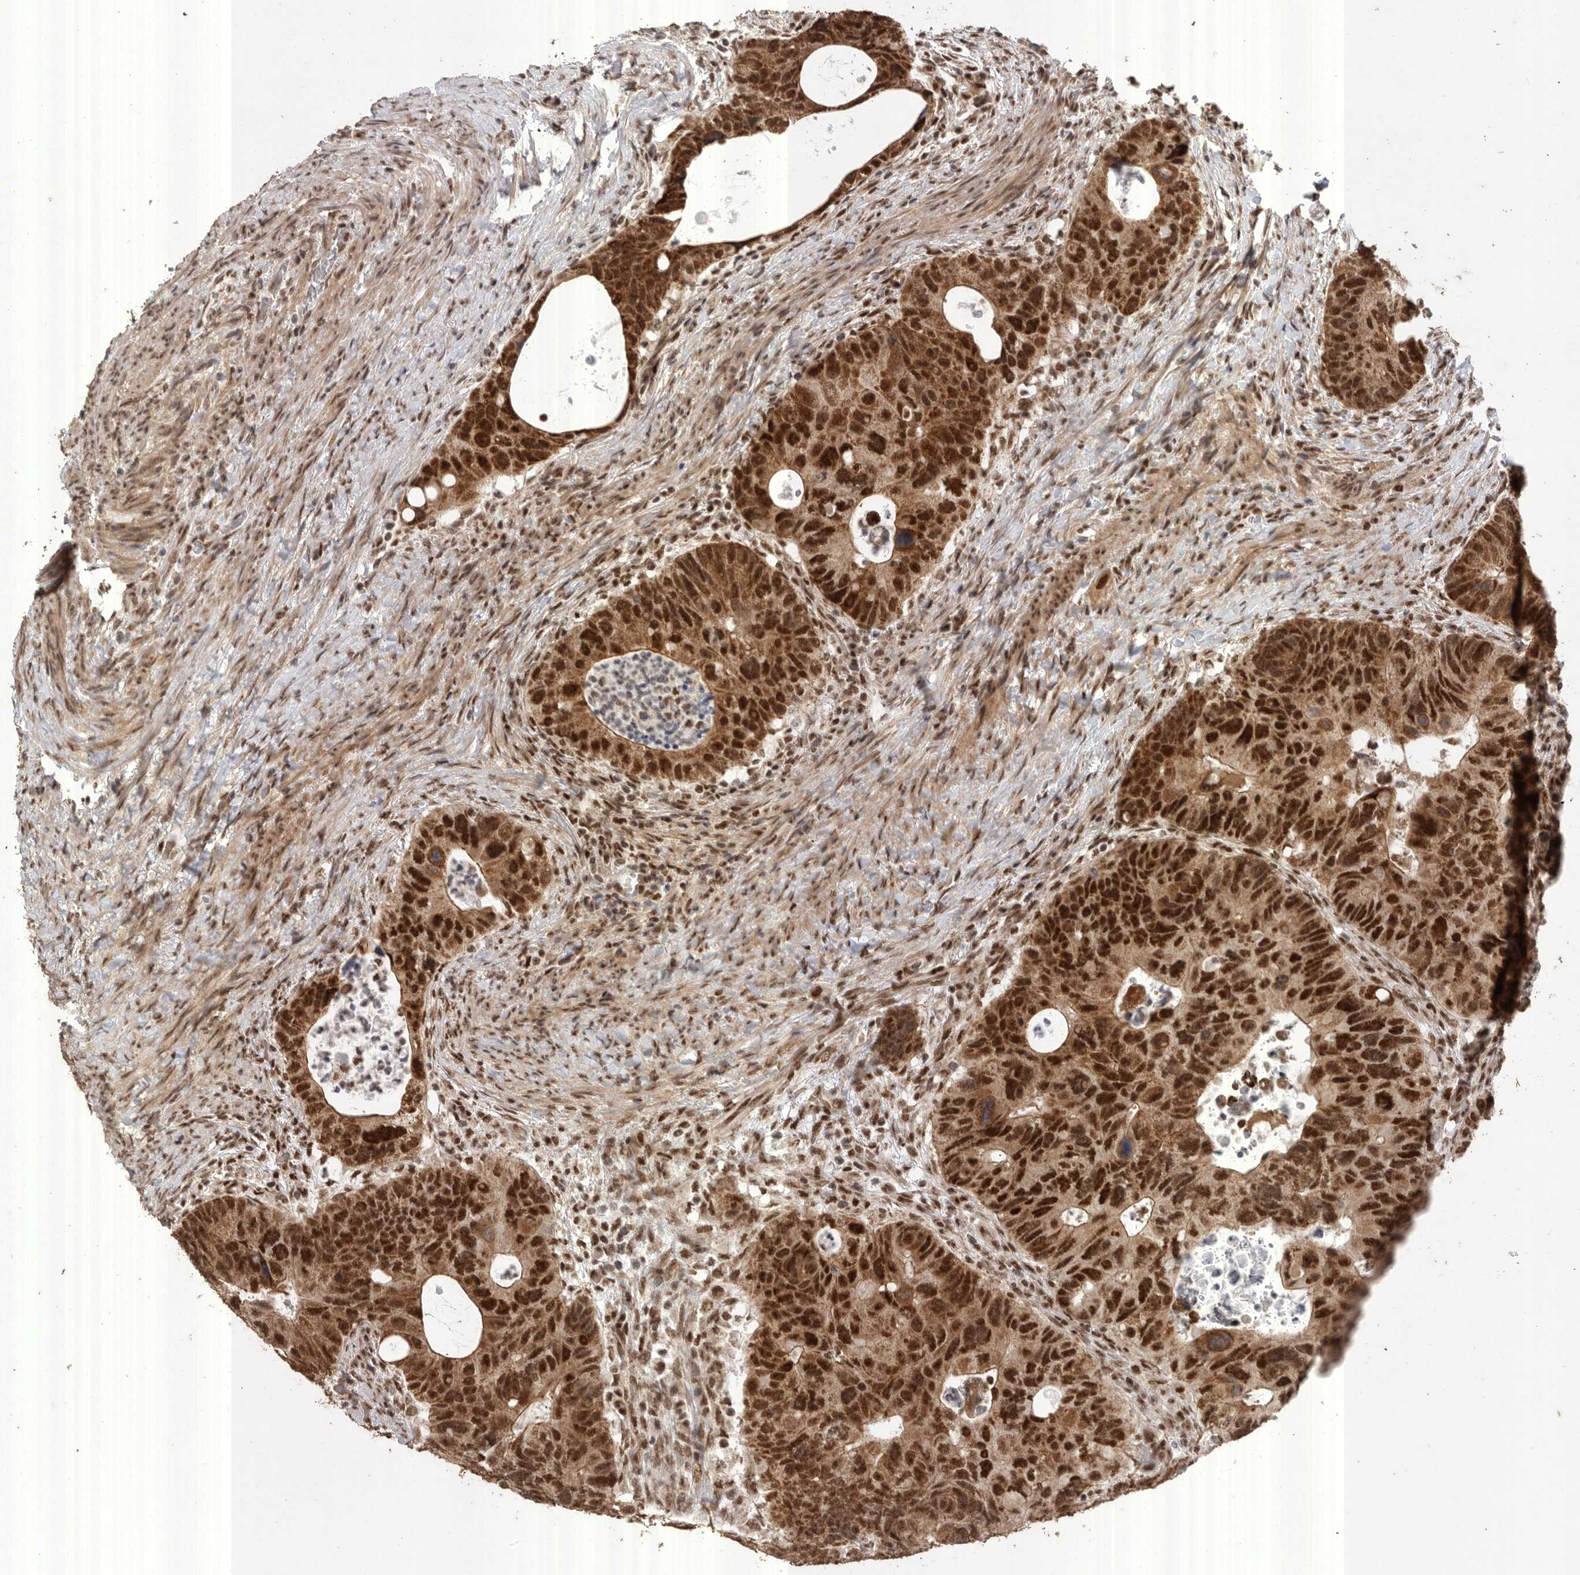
{"staining": {"intensity": "strong", "quantity": ">75%", "location": "cytoplasmic/membranous,nuclear"}, "tissue": "colorectal cancer", "cell_type": "Tumor cells", "image_type": "cancer", "snomed": [{"axis": "morphology", "description": "Adenocarcinoma, NOS"}, {"axis": "topography", "description": "Rectum"}], "caption": "Adenocarcinoma (colorectal) stained with DAB (3,3'-diaminobenzidine) immunohistochemistry (IHC) reveals high levels of strong cytoplasmic/membranous and nuclear staining in approximately >75% of tumor cells.", "gene": "PPP1R10", "patient": {"sex": "male", "age": 59}}